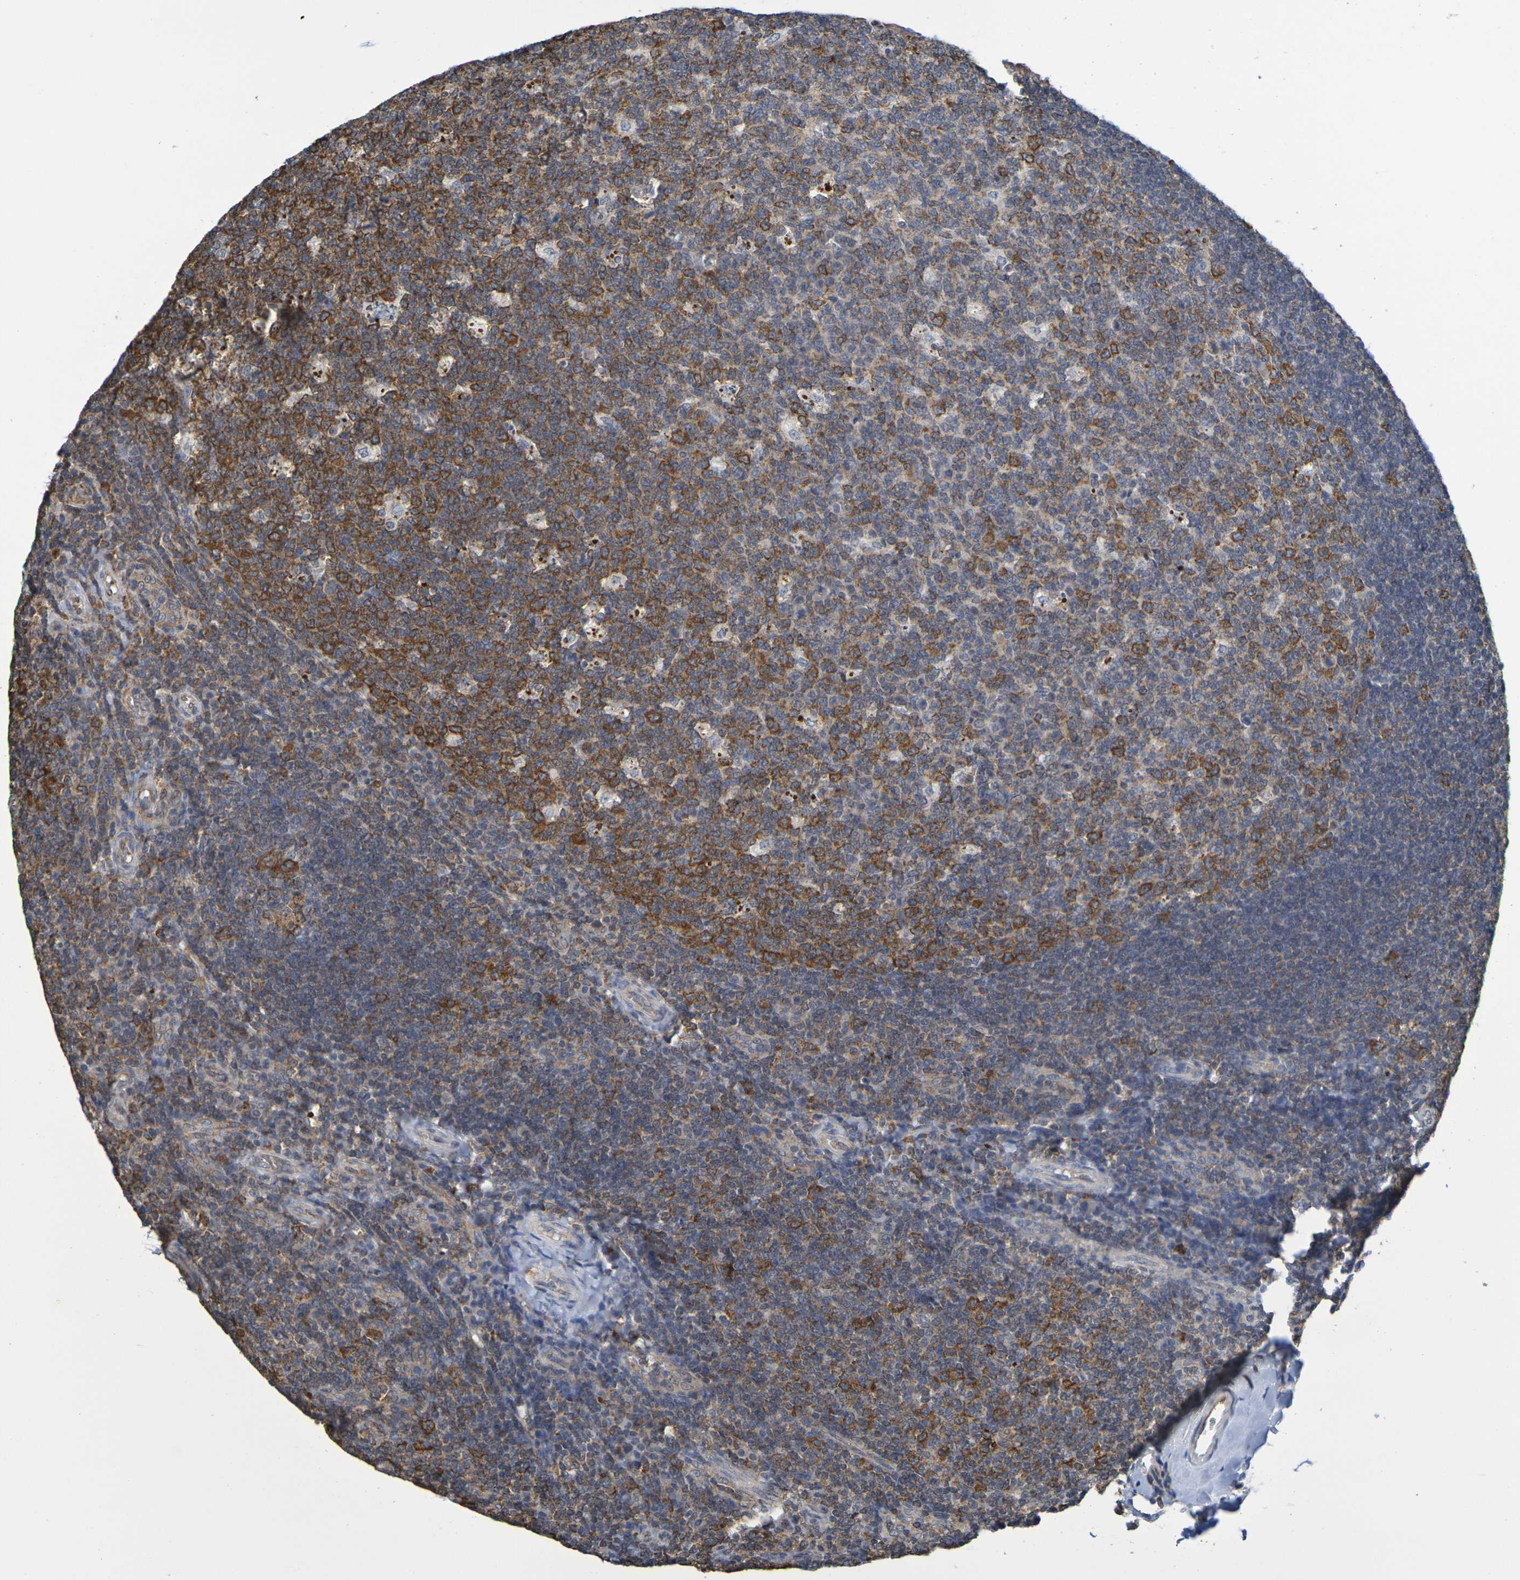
{"staining": {"intensity": "strong", "quantity": "25%-75%", "location": "cytoplasmic/membranous"}, "tissue": "tonsil", "cell_type": "Germinal center cells", "image_type": "normal", "snomed": [{"axis": "morphology", "description": "Normal tissue, NOS"}, {"axis": "topography", "description": "Tonsil"}], "caption": "Unremarkable tonsil reveals strong cytoplasmic/membranous positivity in approximately 25%-75% of germinal center cells.", "gene": "CHRNB1", "patient": {"sex": "male", "age": 17}}